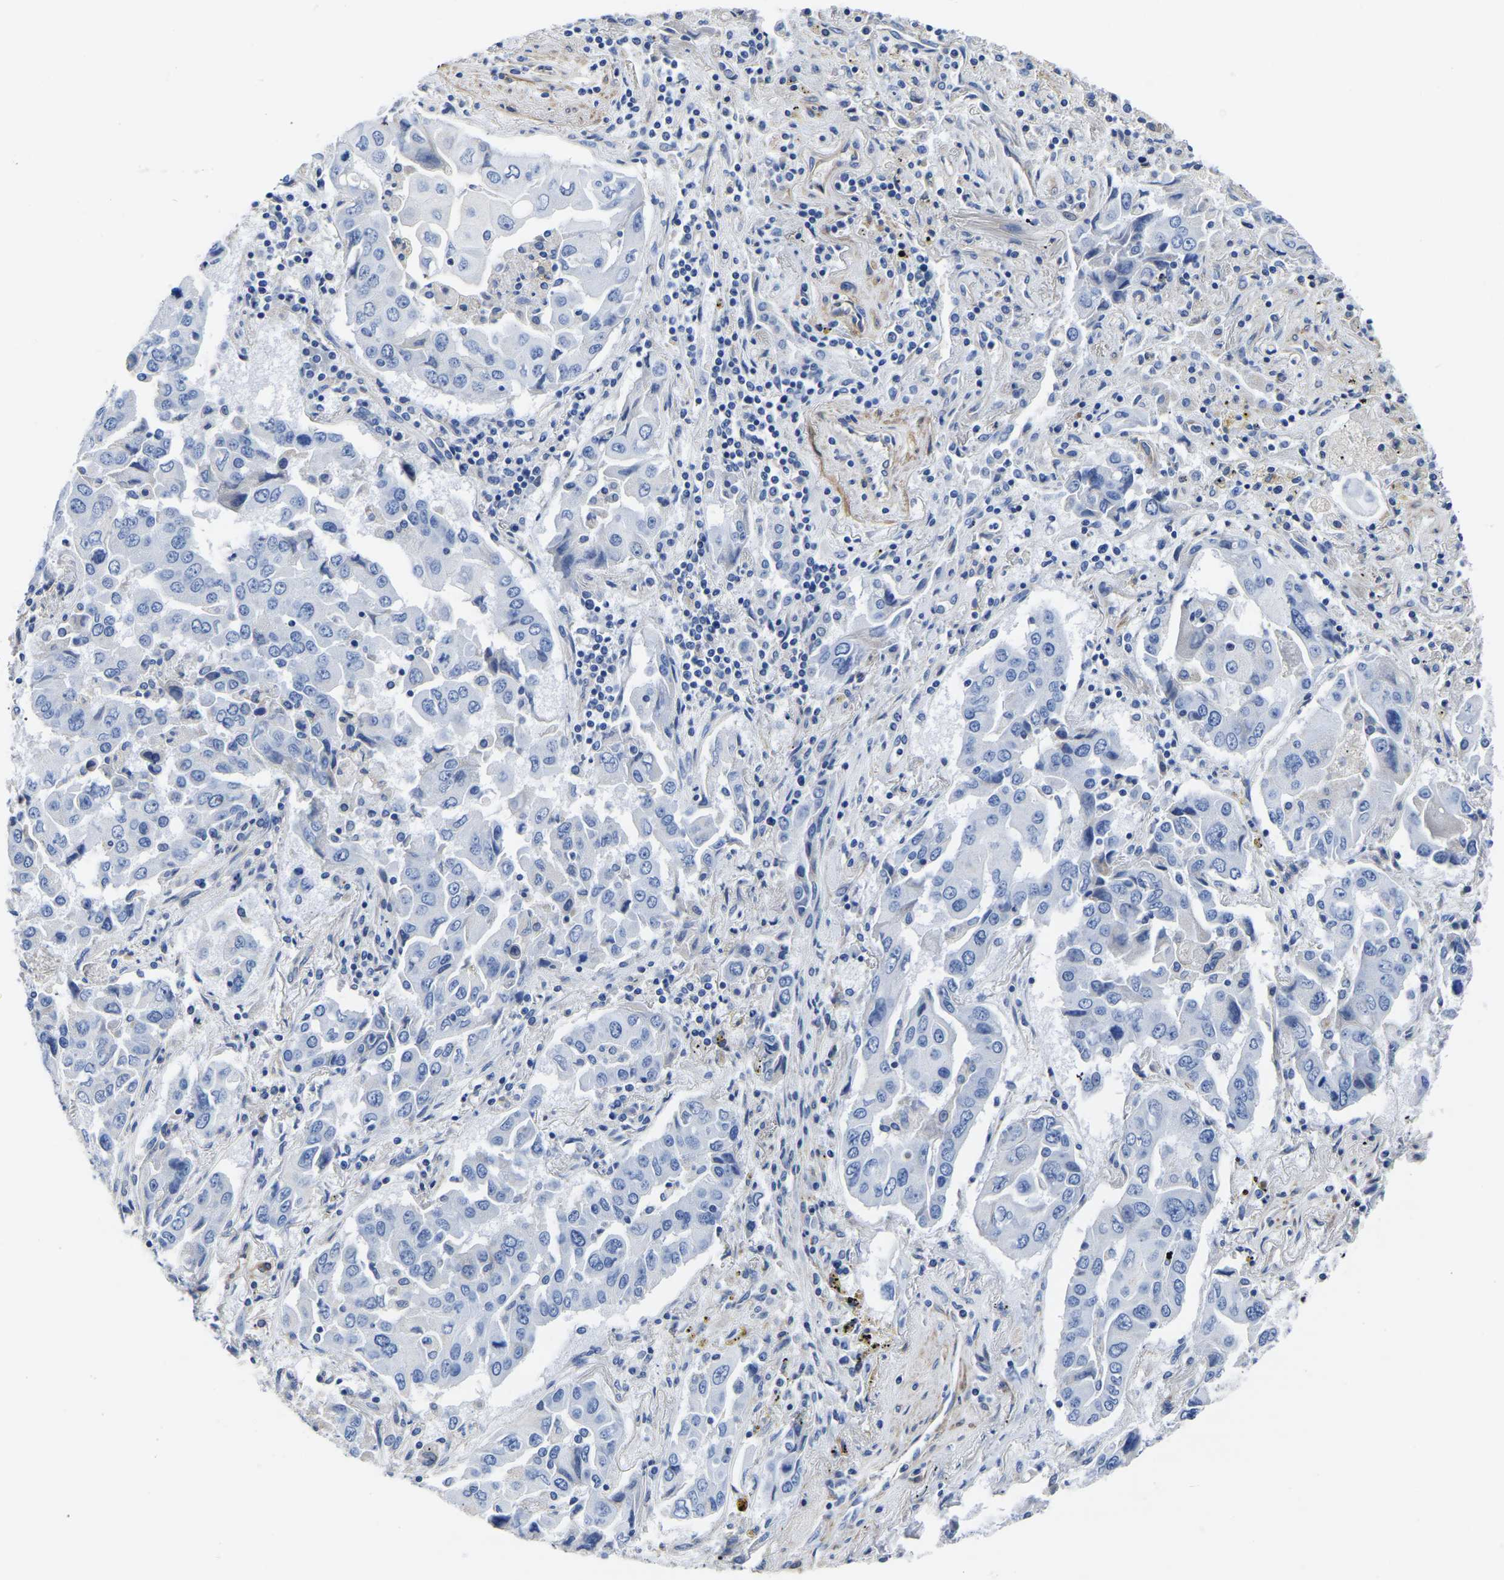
{"staining": {"intensity": "negative", "quantity": "none", "location": "none"}, "tissue": "lung cancer", "cell_type": "Tumor cells", "image_type": "cancer", "snomed": [{"axis": "morphology", "description": "Adenocarcinoma, NOS"}, {"axis": "topography", "description": "Lung"}], "caption": "The photomicrograph displays no staining of tumor cells in adenocarcinoma (lung).", "gene": "SLC45A3", "patient": {"sex": "female", "age": 65}}